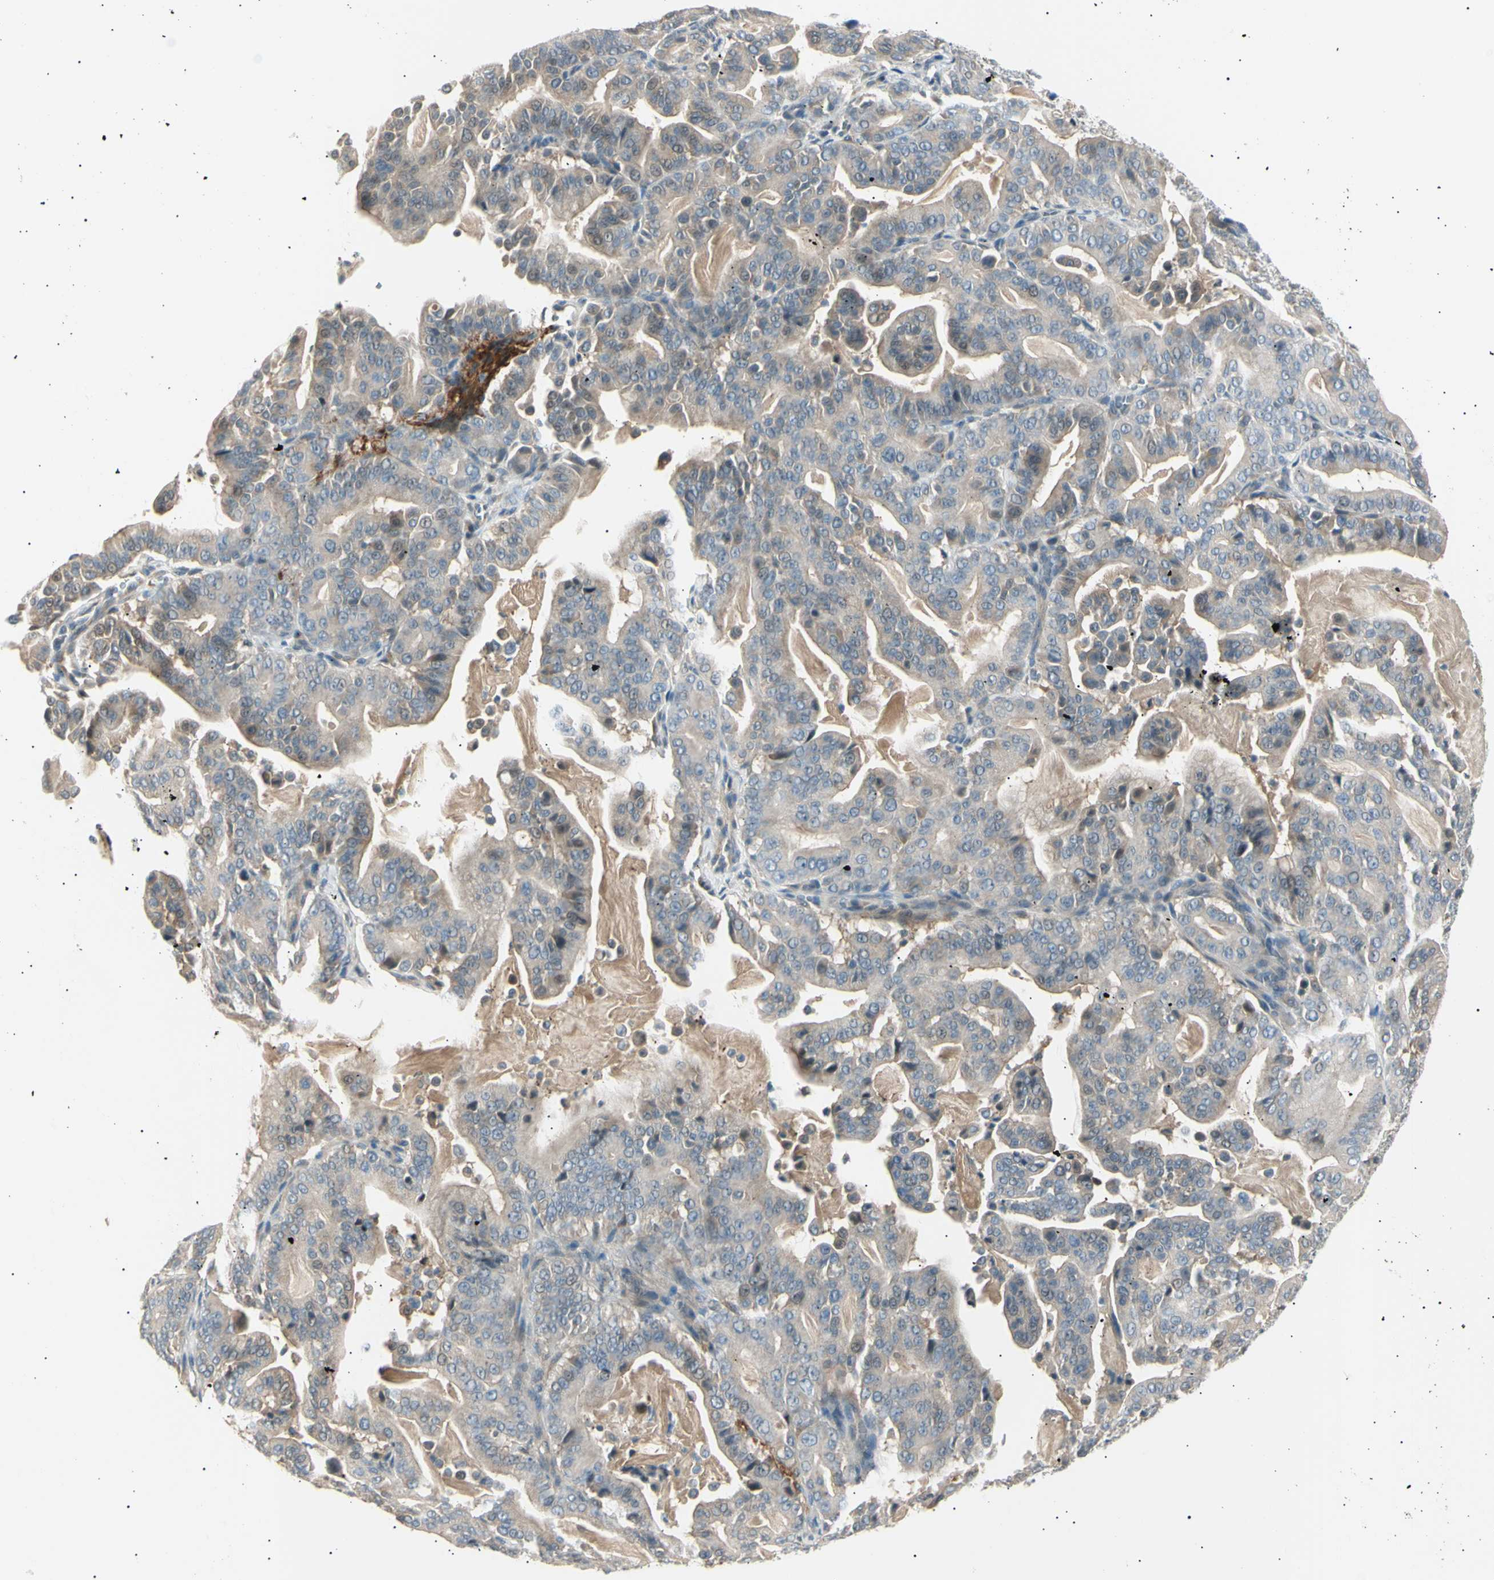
{"staining": {"intensity": "weak", "quantity": "25%-75%", "location": "cytoplasmic/membranous"}, "tissue": "pancreatic cancer", "cell_type": "Tumor cells", "image_type": "cancer", "snomed": [{"axis": "morphology", "description": "Adenocarcinoma, NOS"}, {"axis": "topography", "description": "Pancreas"}], "caption": "Human pancreatic cancer (adenocarcinoma) stained for a protein (brown) exhibits weak cytoplasmic/membranous positive staining in approximately 25%-75% of tumor cells.", "gene": "LHPP", "patient": {"sex": "male", "age": 63}}